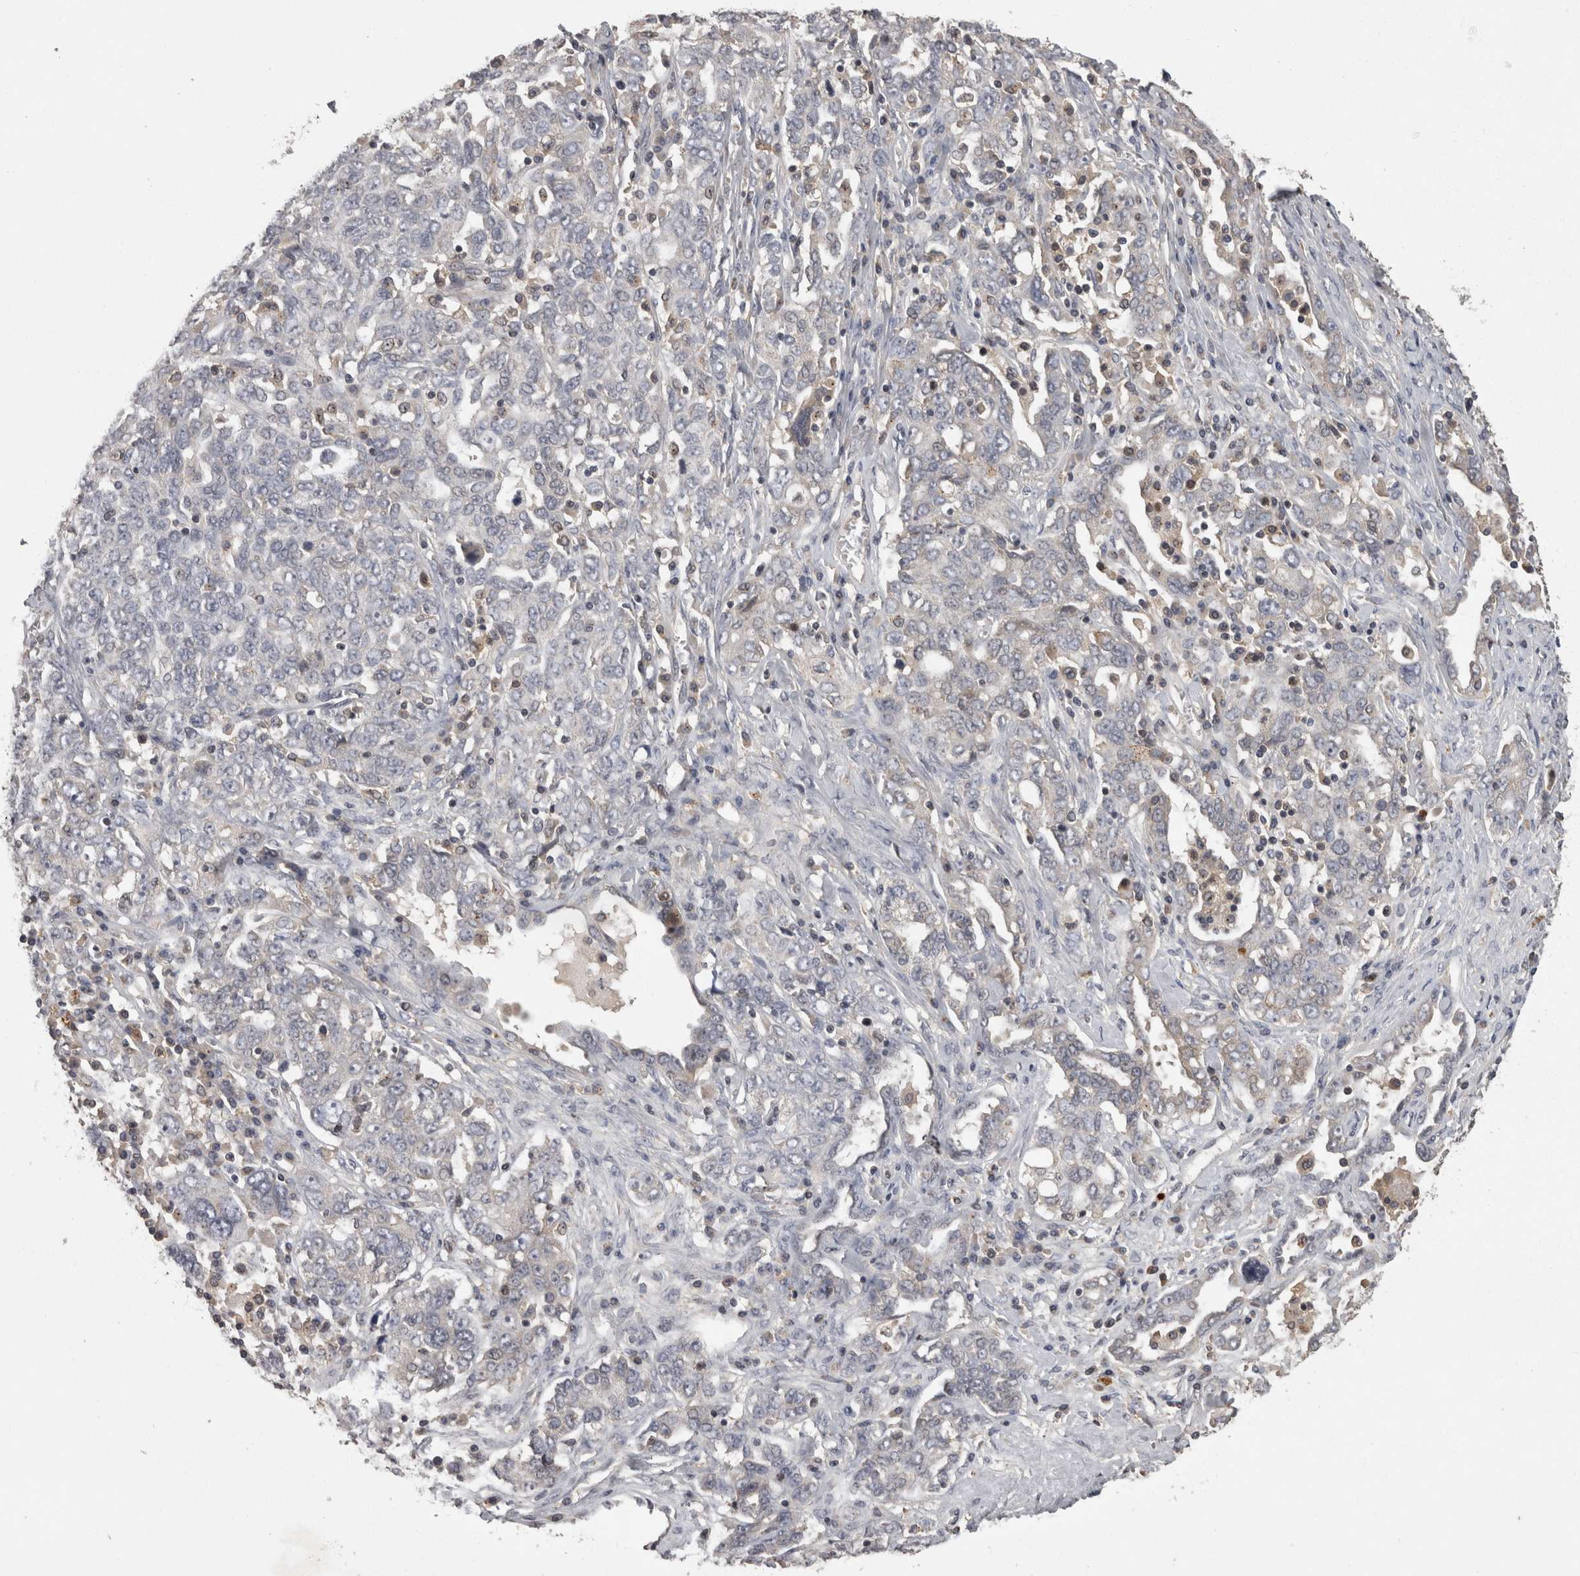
{"staining": {"intensity": "negative", "quantity": "none", "location": "none"}, "tissue": "ovarian cancer", "cell_type": "Tumor cells", "image_type": "cancer", "snomed": [{"axis": "morphology", "description": "Carcinoma, endometroid"}, {"axis": "topography", "description": "Ovary"}], "caption": "IHC micrograph of neoplastic tissue: human ovarian cancer stained with DAB displays no significant protein staining in tumor cells.", "gene": "PCM1", "patient": {"sex": "female", "age": 62}}